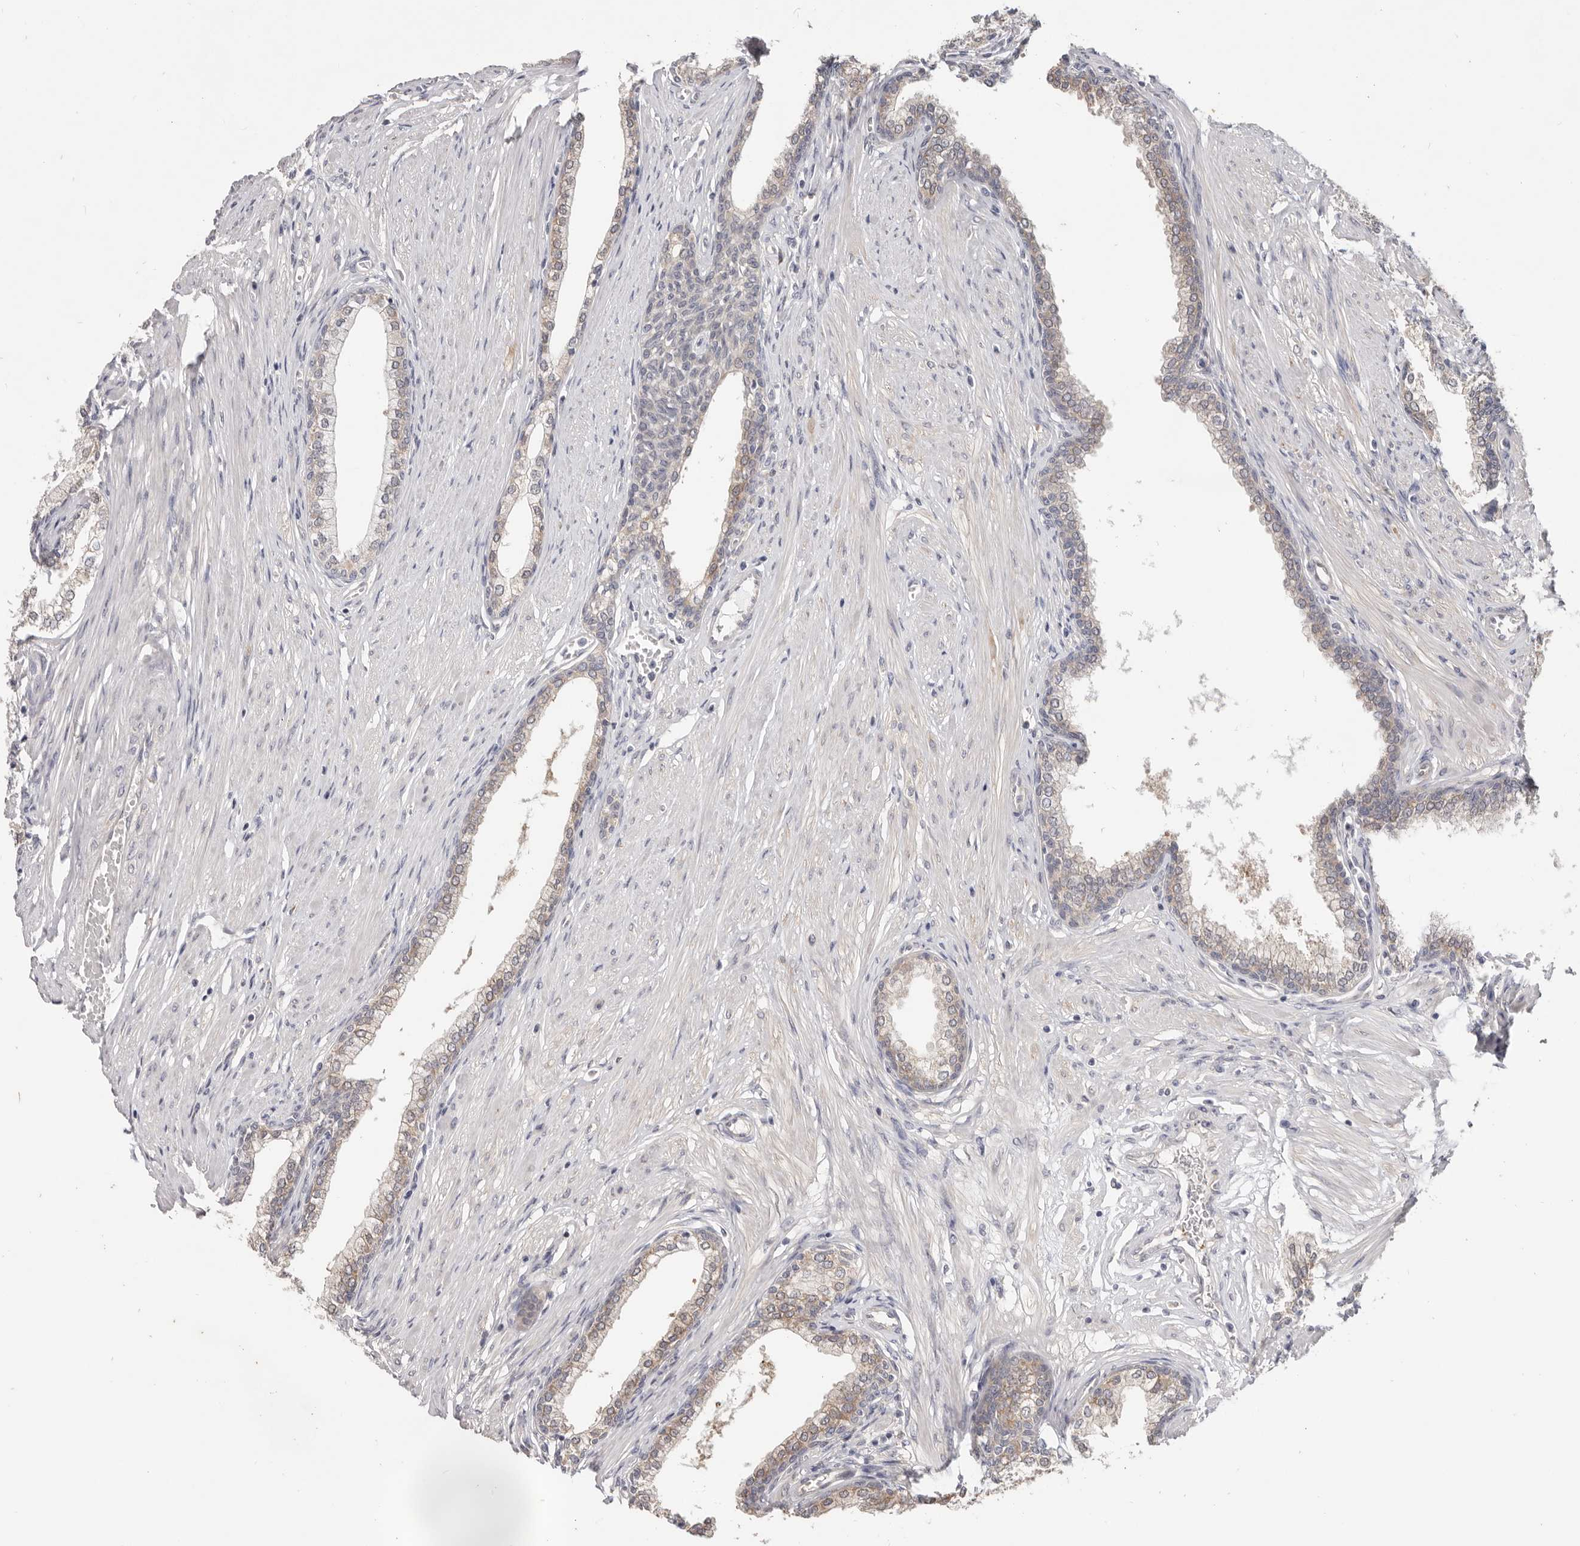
{"staining": {"intensity": "weak", "quantity": "25%-75%", "location": "cytoplasmic/membranous"}, "tissue": "prostate", "cell_type": "Glandular cells", "image_type": "normal", "snomed": [{"axis": "morphology", "description": "Normal tissue, NOS"}, {"axis": "morphology", "description": "Urothelial carcinoma, Low grade"}, {"axis": "topography", "description": "Urinary bladder"}, {"axis": "topography", "description": "Prostate"}], "caption": "Immunohistochemical staining of benign prostate displays 25%-75% levels of weak cytoplasmic/membranous protein positivity in approximately 25%-75% of glandular cells. (Brightfield microscopy of DAB IHC at high magnification).", "gene": "WDR77", "patient": {"sex": "male", "age": 60}}